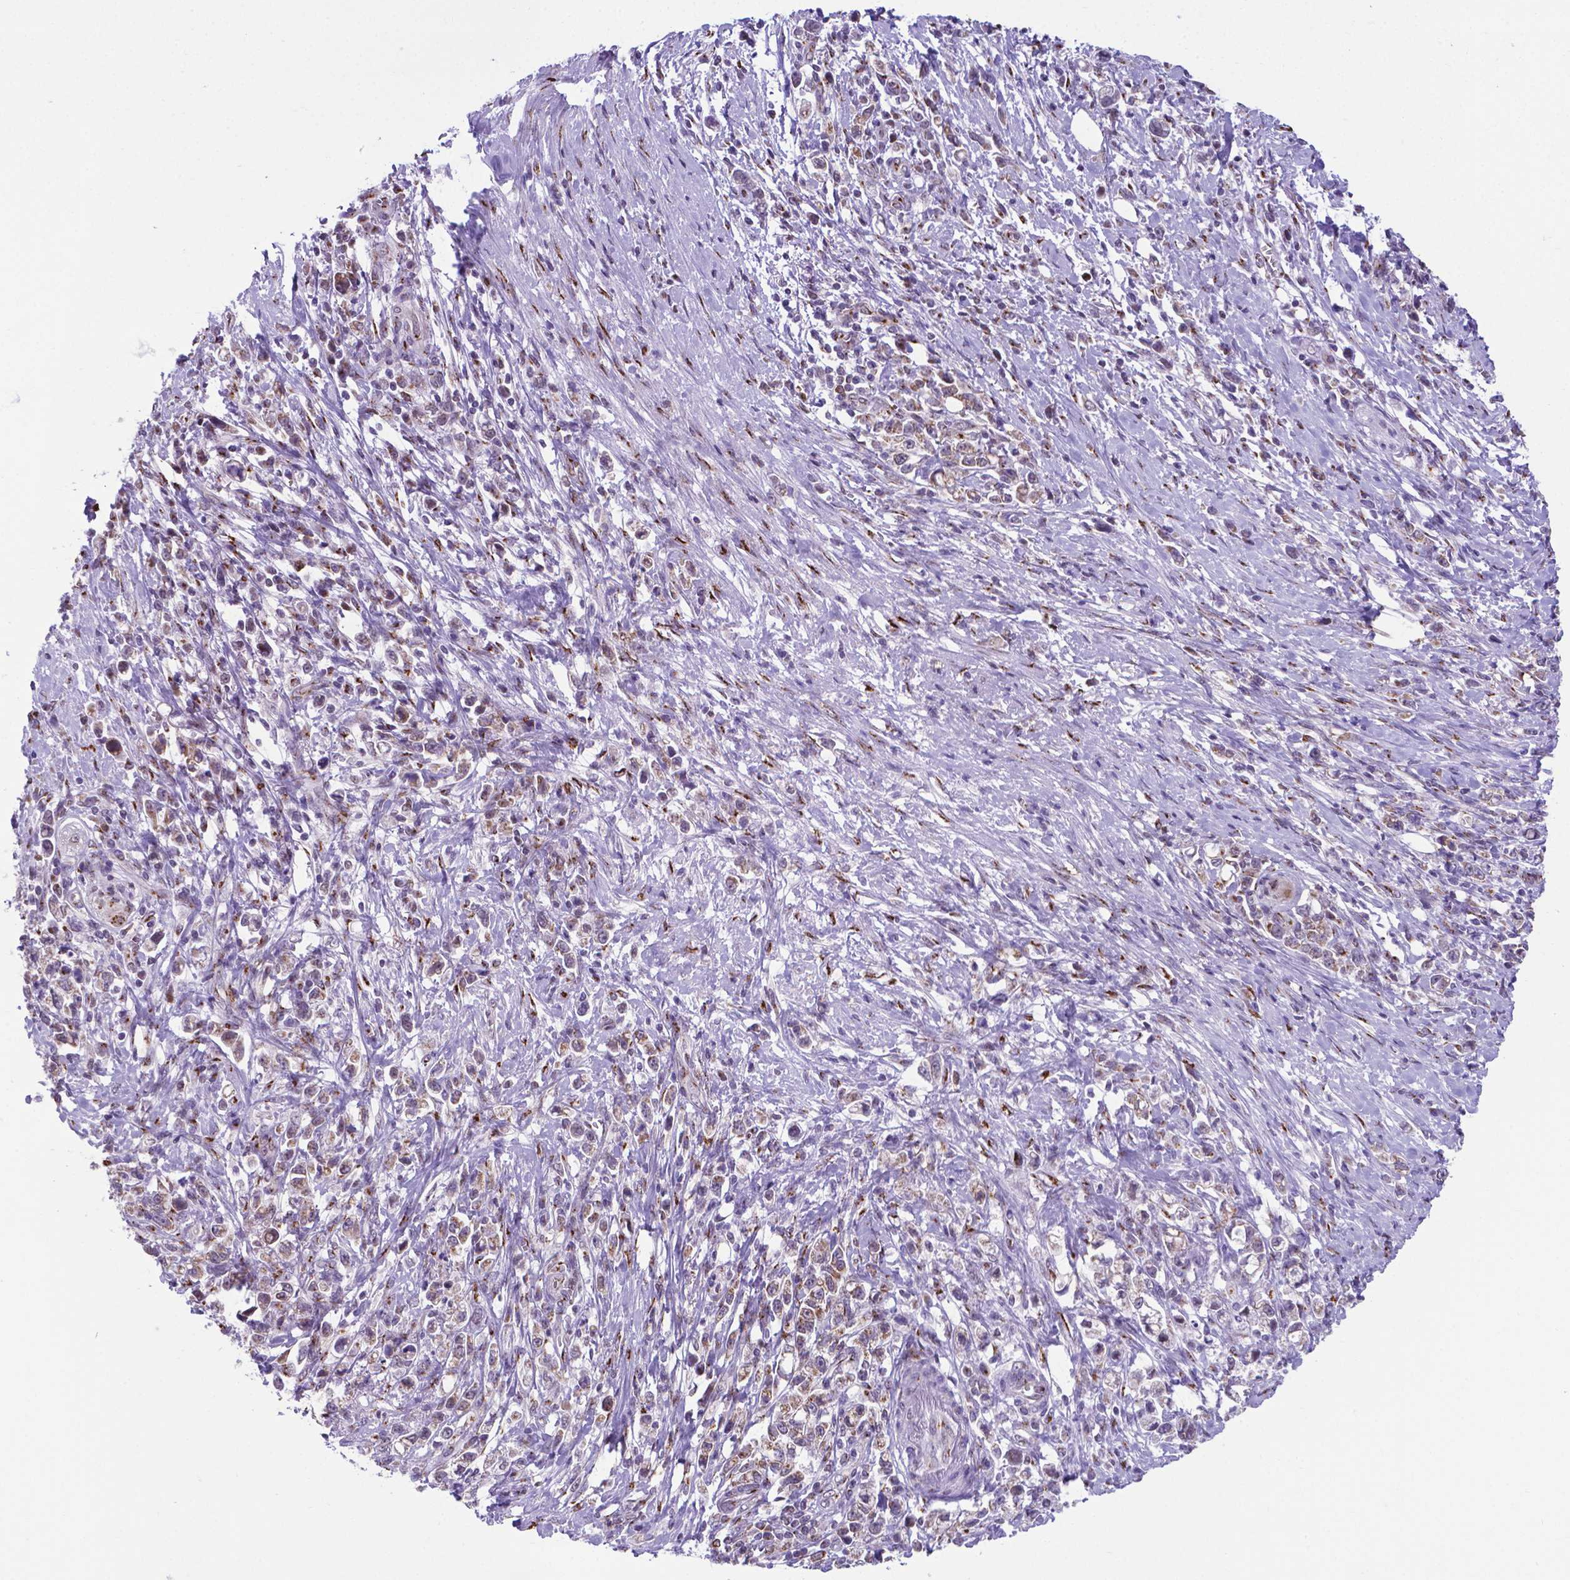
{"staining": {"intensity": "weak", "quantity": ">75%", "location": "cytoplasmic/membranous"}, "tissue": "stomach cancer", "cell_type": "Tumor cells", "image_type": "cancer", "snomed": [{"axis": "morphology", "description": "Adenocarcinoma, NOS"}, {"axis": "topography", "description": "Stomach"}], "caption": "A micrograph of human stomach adenocarcinoma stained for a protein shows weak cytoplasmic/membranous brown staining in tumor cells. (brown staining indicates protein expression, while blue staining denotes nuclei).", "gene": "MRPL10", "patient": {"sex": "male", "age": 63}}